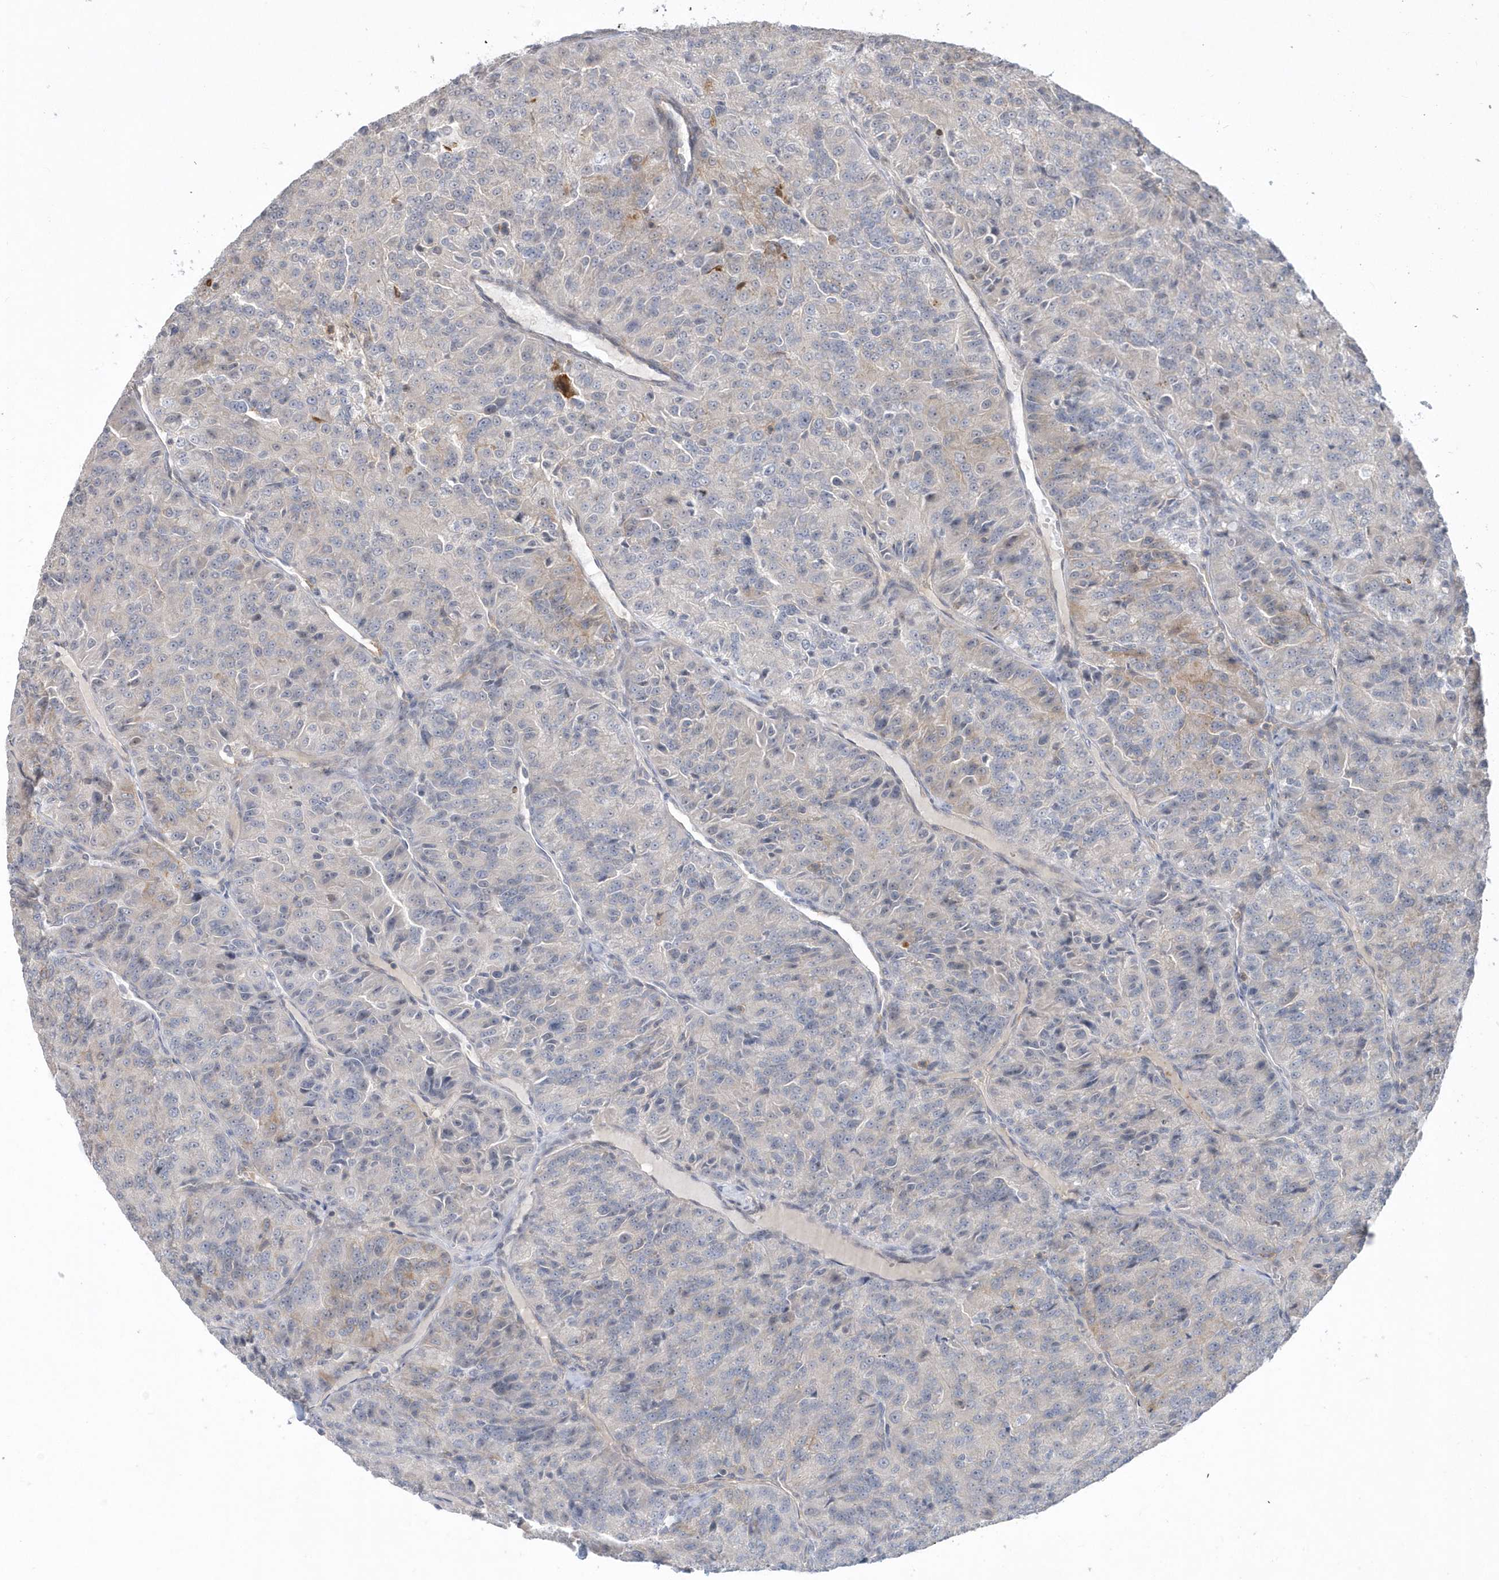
{"staining": {"intensity": "weak", "quantity": "<25%", "location": "cytoplasmic/membranous"}, "tissue": "renal cancer", "cell_type": "Tumor cells", "image_type": "cancer", "snomed": [{"axis": "morphology", "description": "Adenocarcinoma, NOS"}, {"axis": "topography", "description": "Kidney"}], "caption": "Immunohistochemistry (IHC) of renal cancer (adenocarcinoma) exhibits no positivity in tumor cells.", "gene": "CRIP3", "patient": {"sex": "female", "age": 63}}